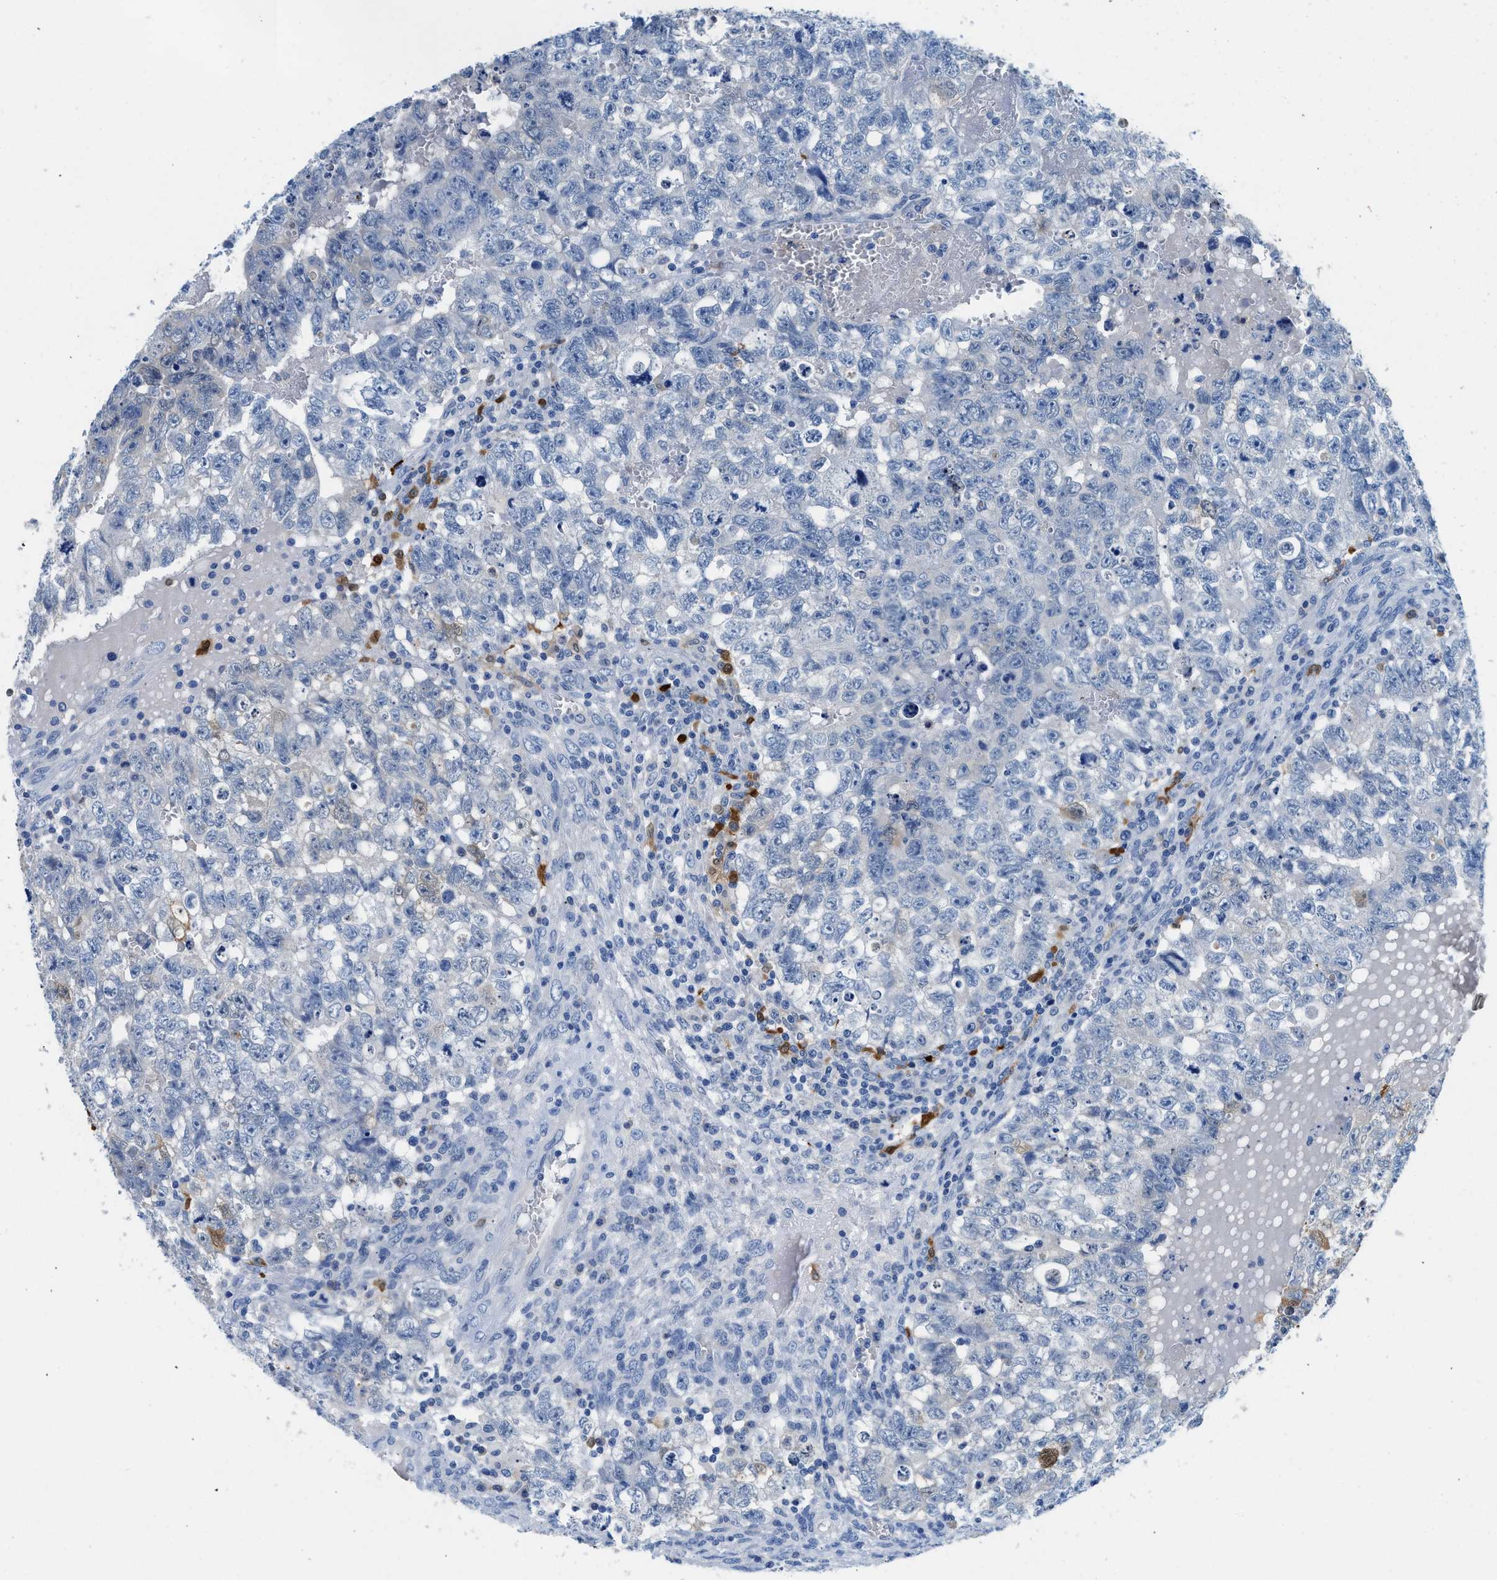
{"staining": {"intensity": "negative", "quantity": "none", "location": "none"}, "tissue": "testis cancer", "cell_type": "Tumor cells", "image_type": "cancer", "snomed": [{"axis": "morphology", "description": "Seminoma, NOS"}, {"axis": "morphology", "description": "Carcinoma, Embryonal, NOS"}, {"axis": "topography", "description": "Testis"}], "caption": "An IHC photomicrograph of testis cancer is shown. There is no staining in tumor cells of testis cancer.", "gene": "FADS6", "patient": {"sex": "male", "age": 38}}